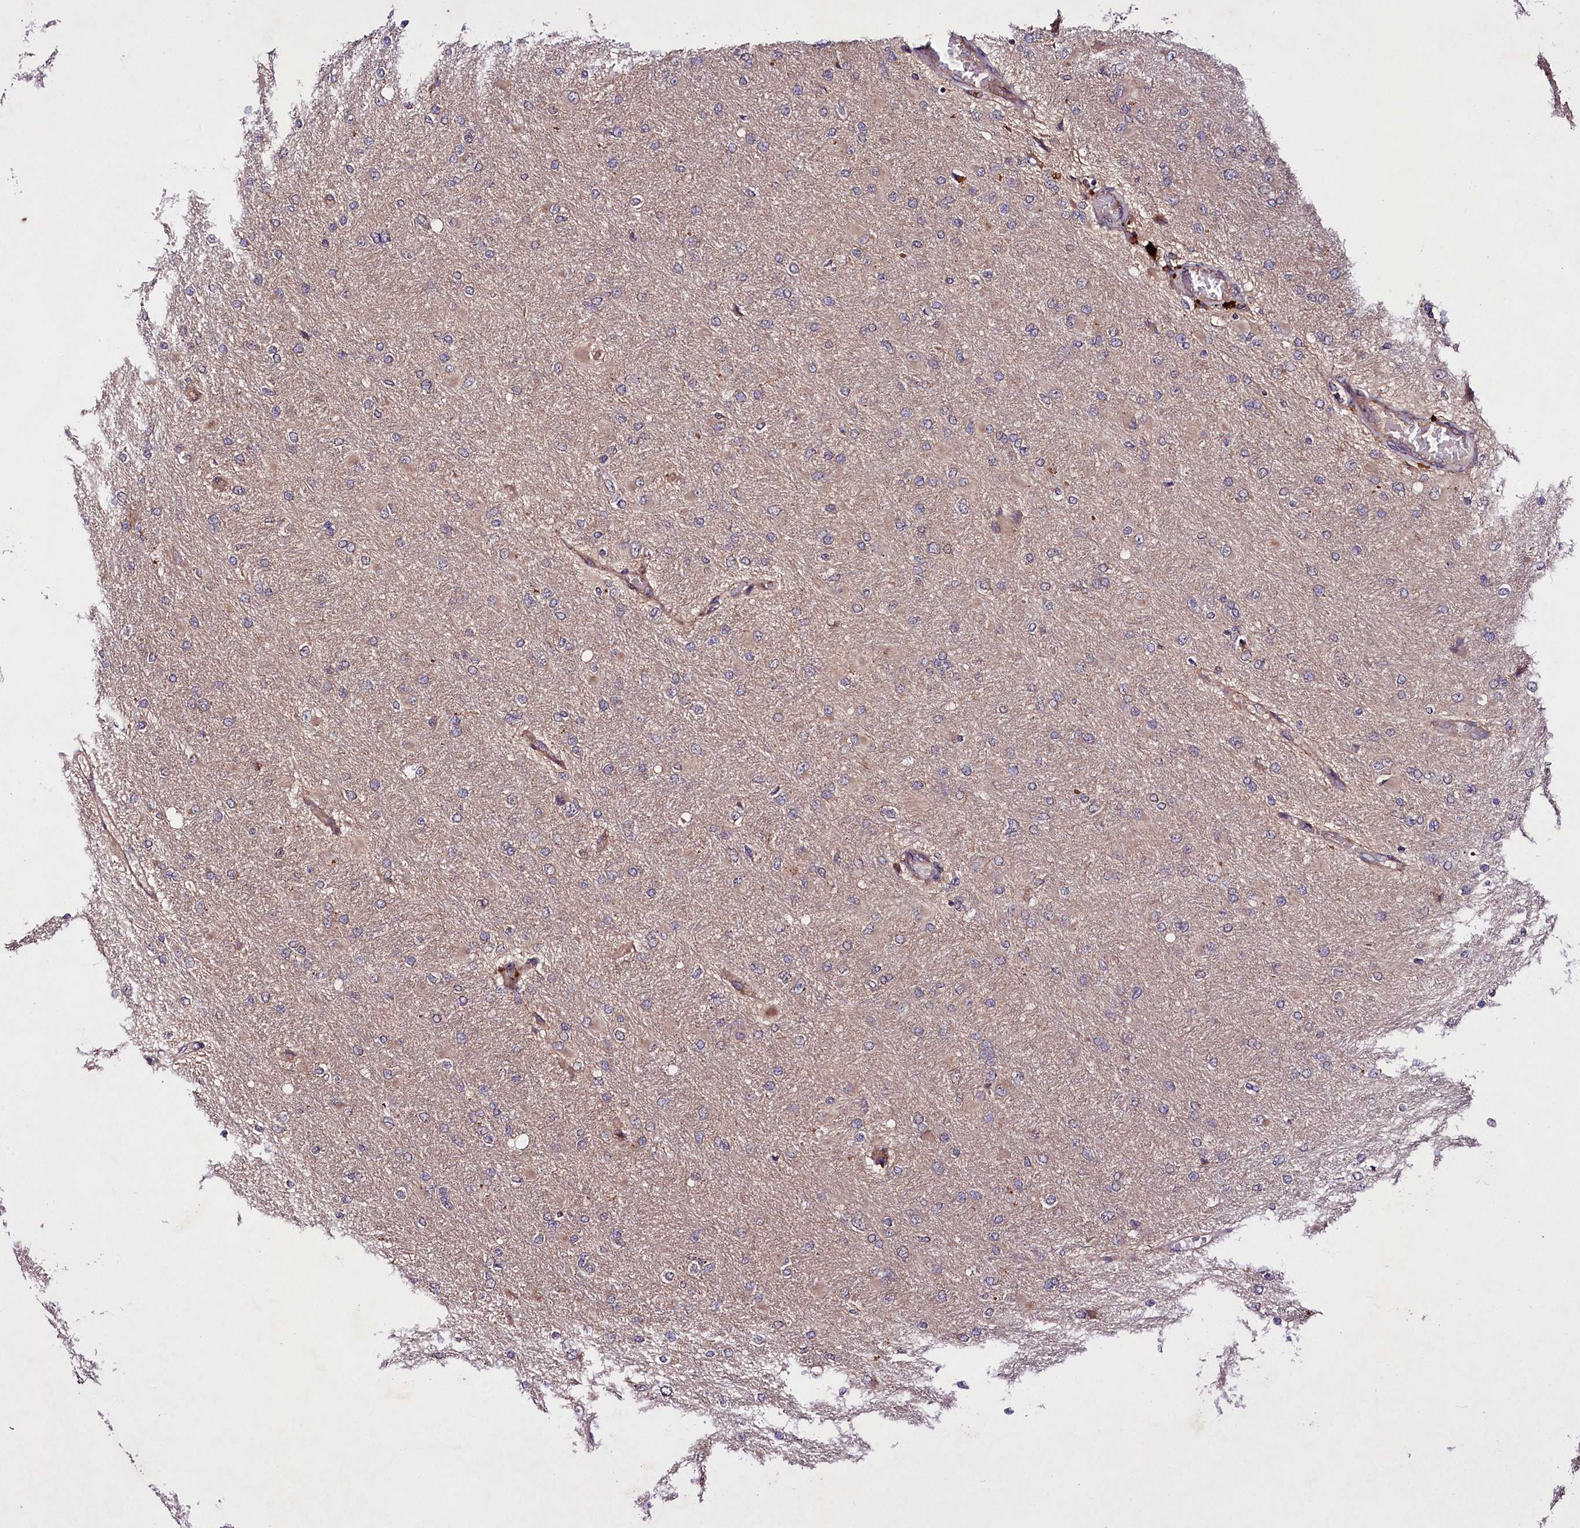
{"staining": {"intensity": "negative", "quantity": "none", "location": "none"}, "tissue": "glioma", "cell_type": "Tumor cells", "image_type": "cancer", "snomed": [{"axis": "morphology", "description": "Glioma, malignant, High grade"}, {"axis": "topography", "description": "Cerebral cortex"}], "caption": "A high-resolution image shows immunohistochemistry (IHC) staining of glioma, which demonstrates no significant expression in tumor cells.", "gene": "TNPO3", "patient": {"sex": "female", "age": 36}}